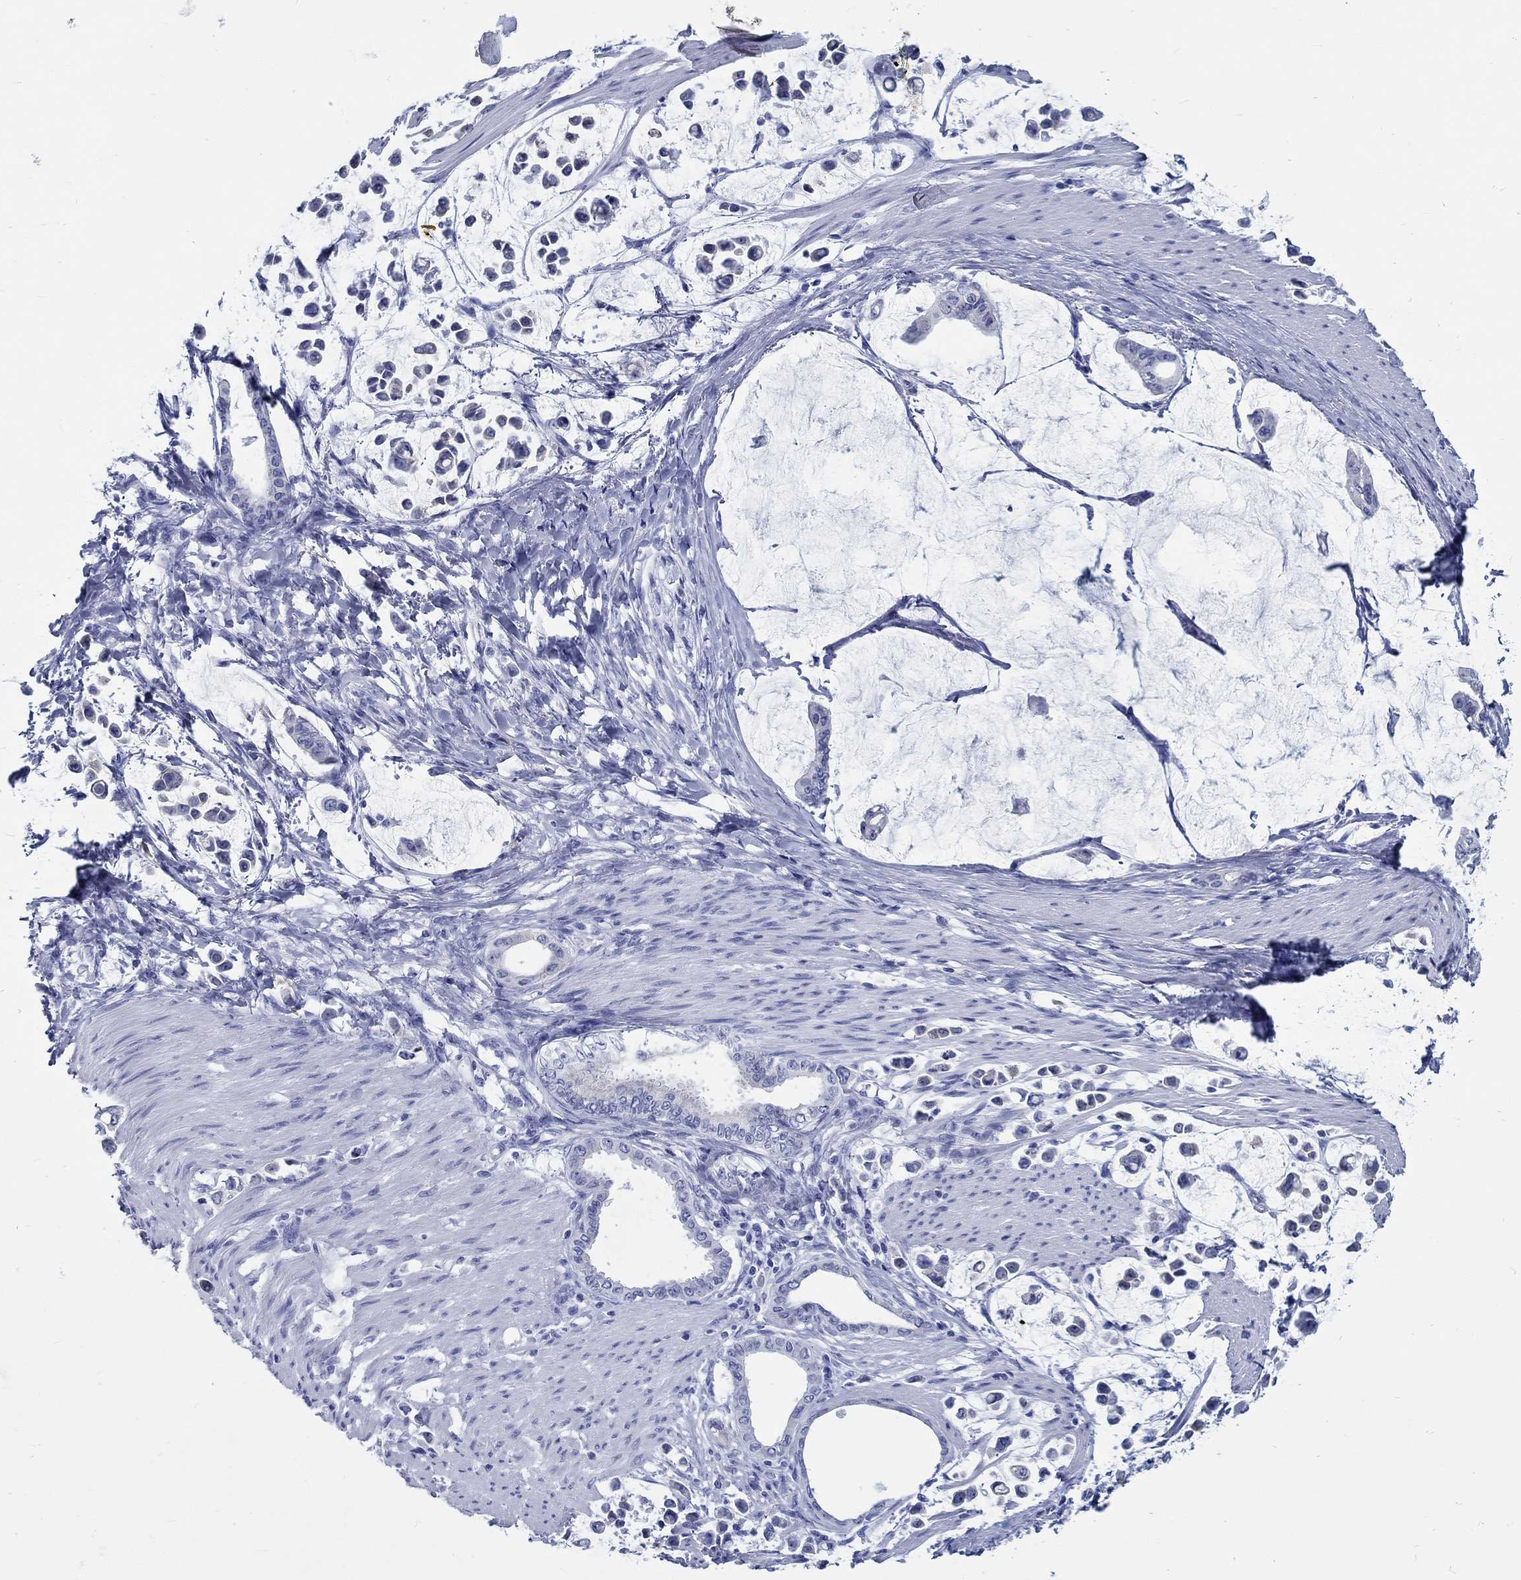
{"staining": {"intensity": "negative", "quantity": "none", "location": "none"}, "tissue": "stomach cancer", "cell_type": "Tumor cells", "image_type": "cancer", "snomed": [{"axis": "morphology", "description": "Adenocarcinoma, NOS"}, {"axis": "topography", "description": "Stomach"}], "caption": "There is no significant positivity in tumor cells of stomach cancer.", "gene": "RD3L", "patient": {"sex": "male", "age": 82}}